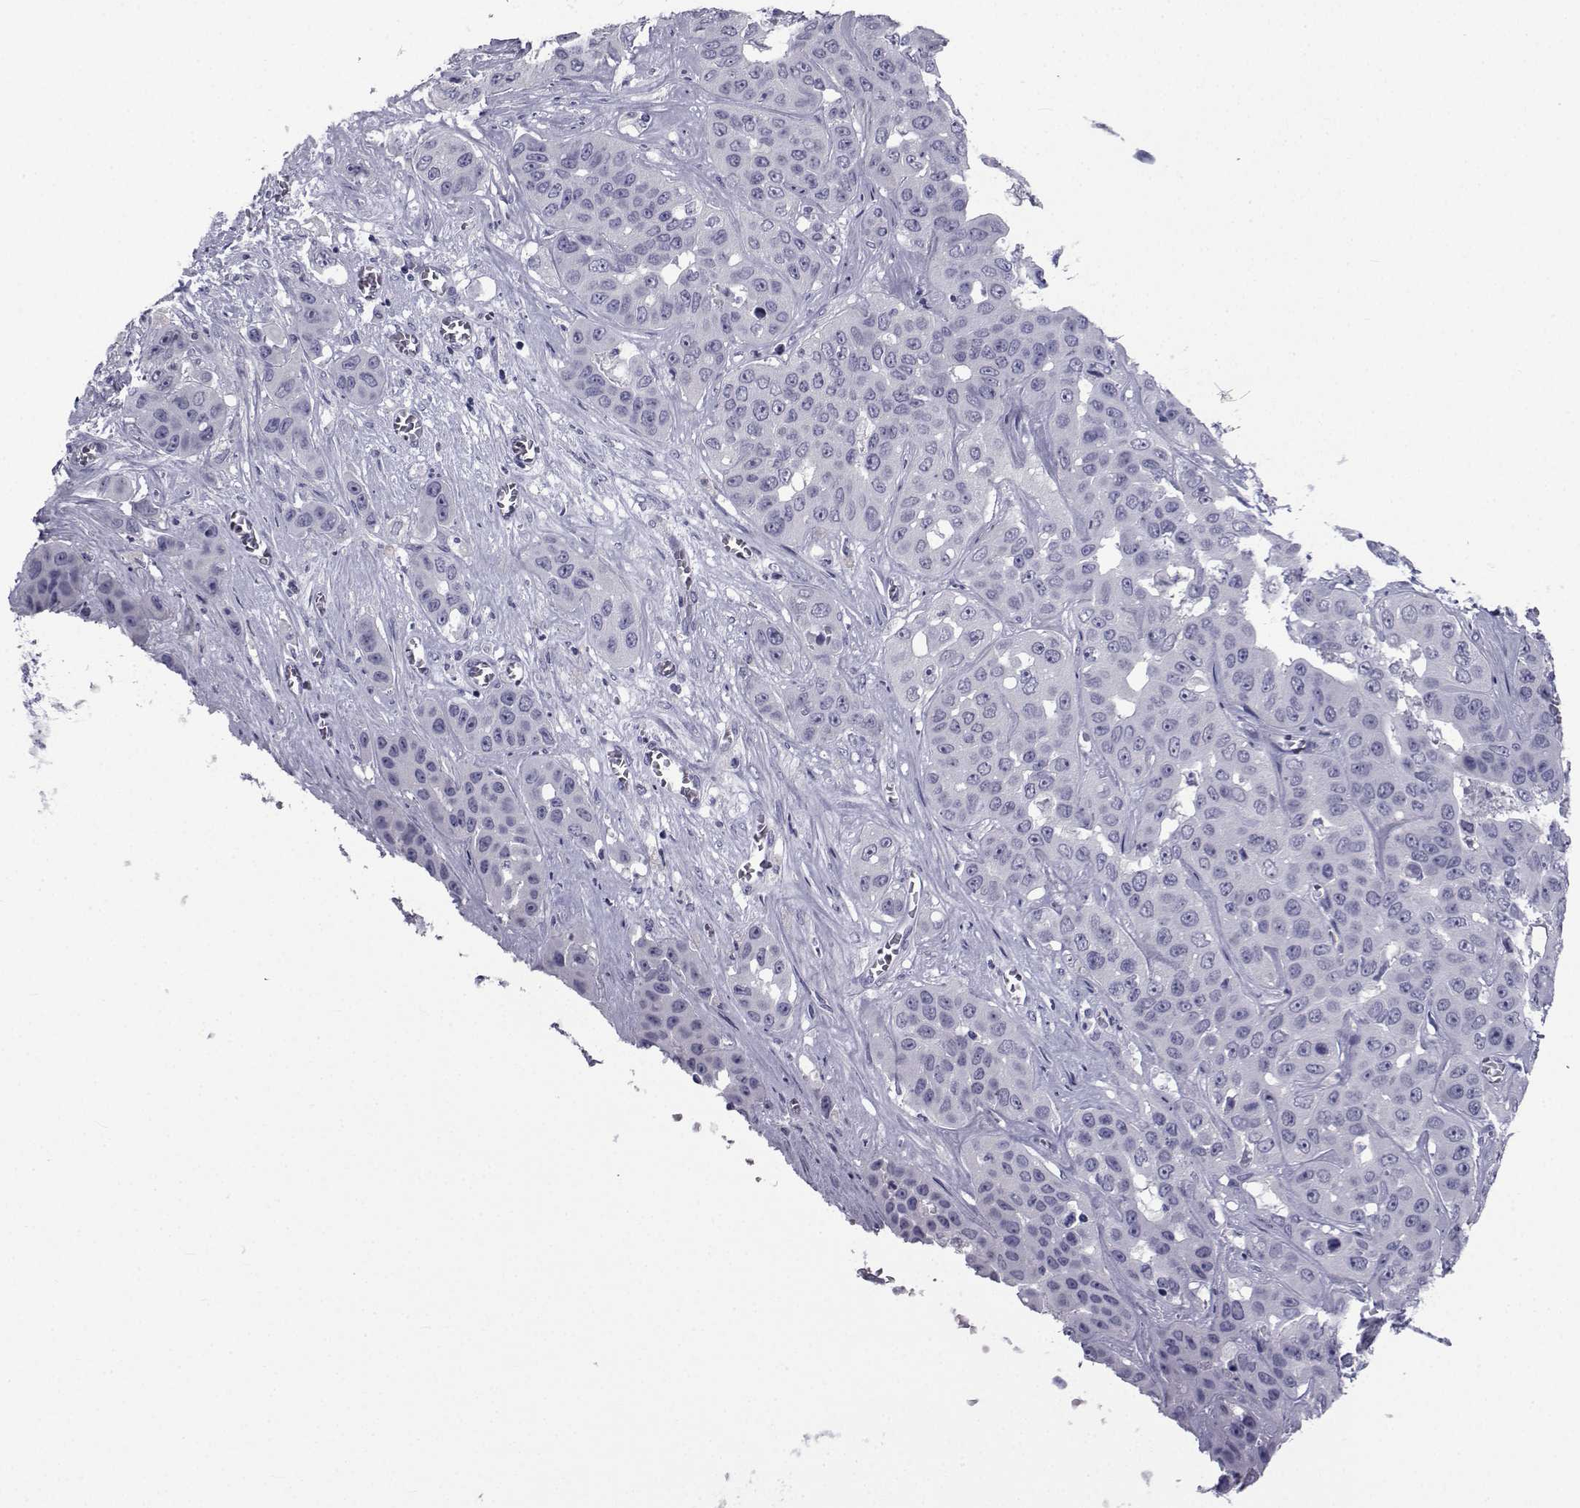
{"staining": {"intensity": "negative", "quantity": "none", "location": "none"}, "tissue": "liver cancer", "cell_type": "Tumor cells", "image_type": "cancer", "snomed": [{"axis": "morphology", "description": "Cholangiocarcinoma"}, {"axis": "topography", "description": "Liver"}], "caption": "Cholangiocarcinoma (liver) was stained to show a protein in brown. There is no significant positivity in tumor cells. (DAB immunohistochemistry visualized using brightfield microscopy, high magnification).", "gene": "PDE6H", "patient": {"sex": "female", "age": 52}}